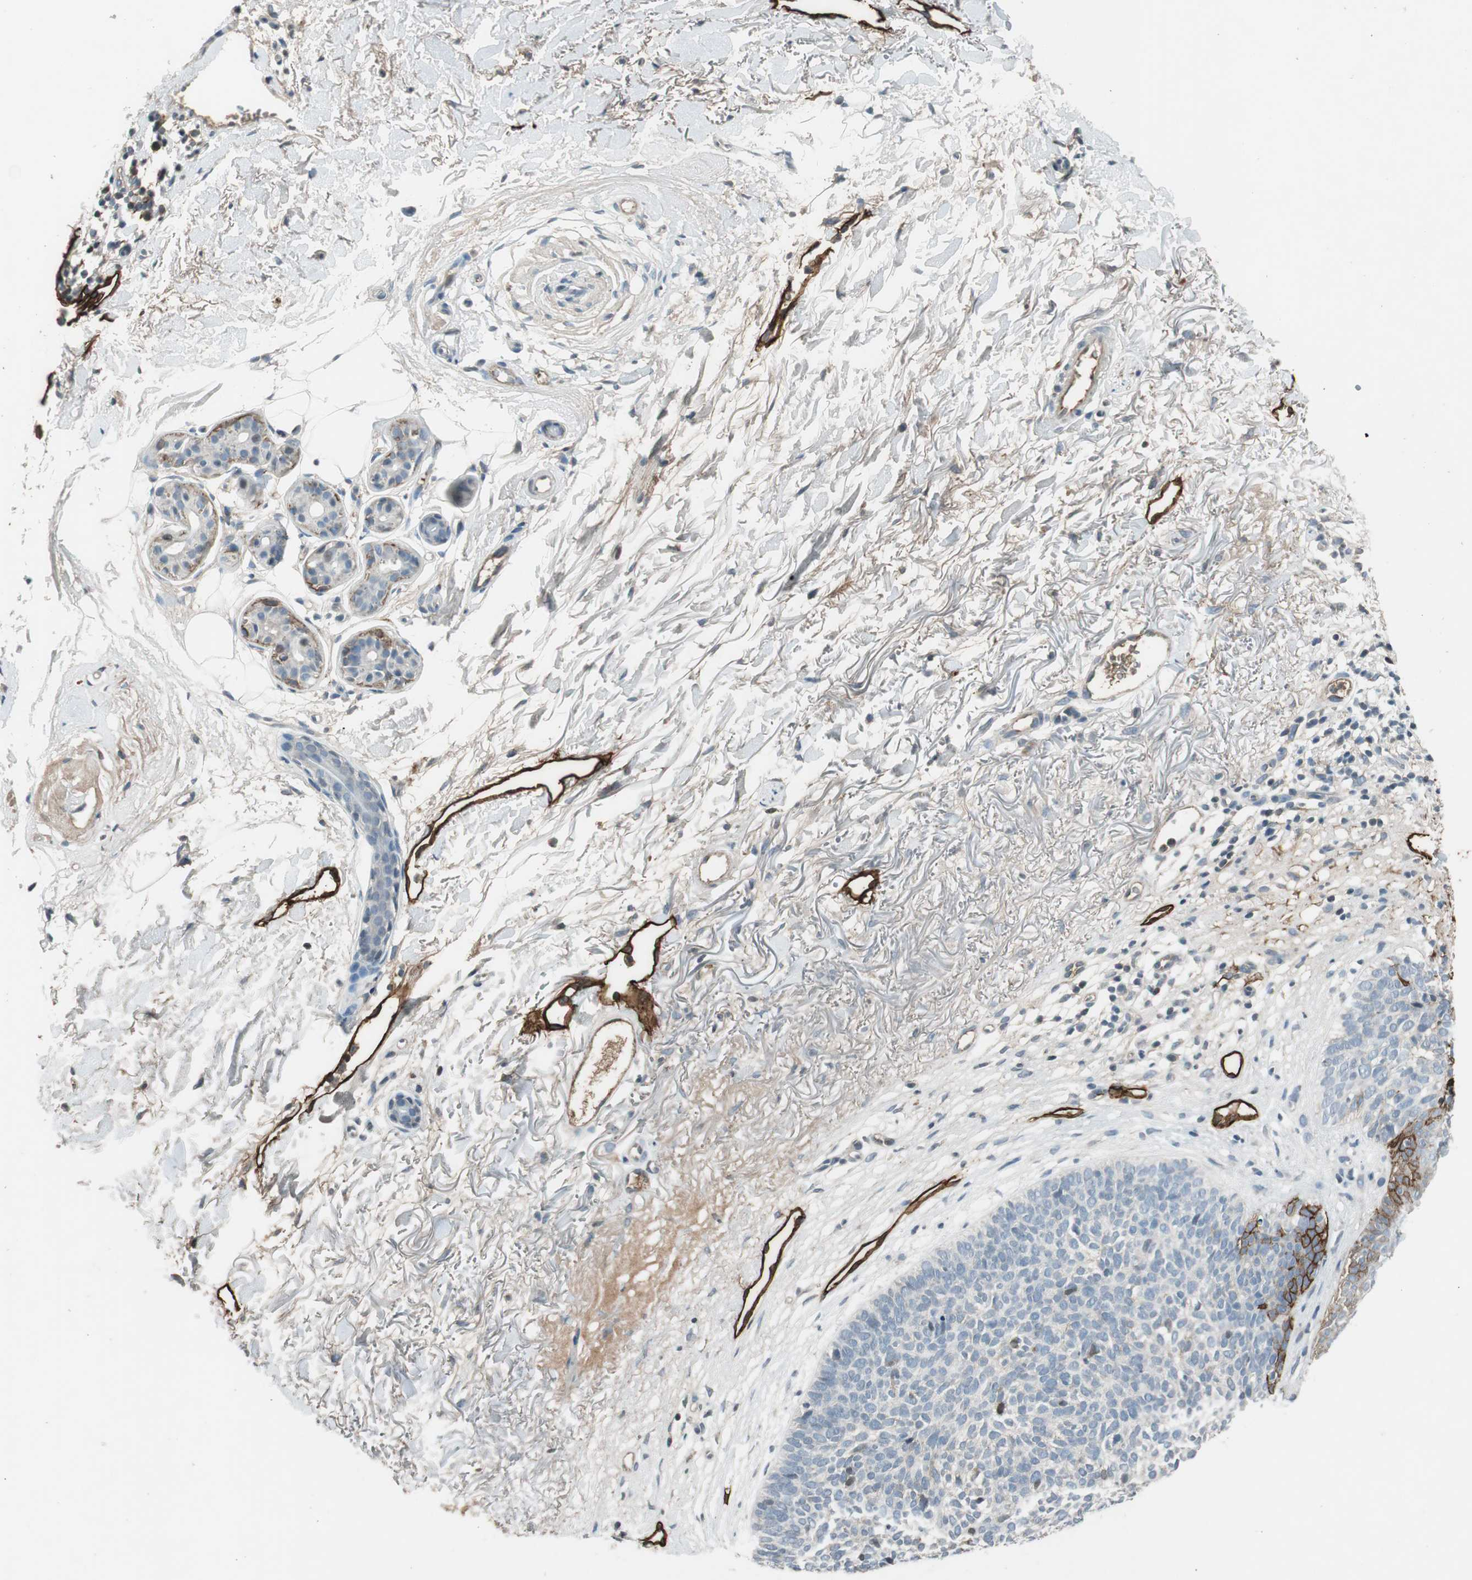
{"staining": {"intensity": "negative", "quantity": "none", "location": "none"}, "tissue": "skin cancer", "cell_type": "Tumor cells", "image_type": "cancer", "snomed": [{"axis": "morphology", "description": "Basal cell carcinoma"}, {"axis": "topography", "description": "Skin"}], "caption": "IHC of skin basal cell carcinoma shows no staining in tumor cells.", "gene": "PDPN", "patient": {"sex": "female", "age": 70}}